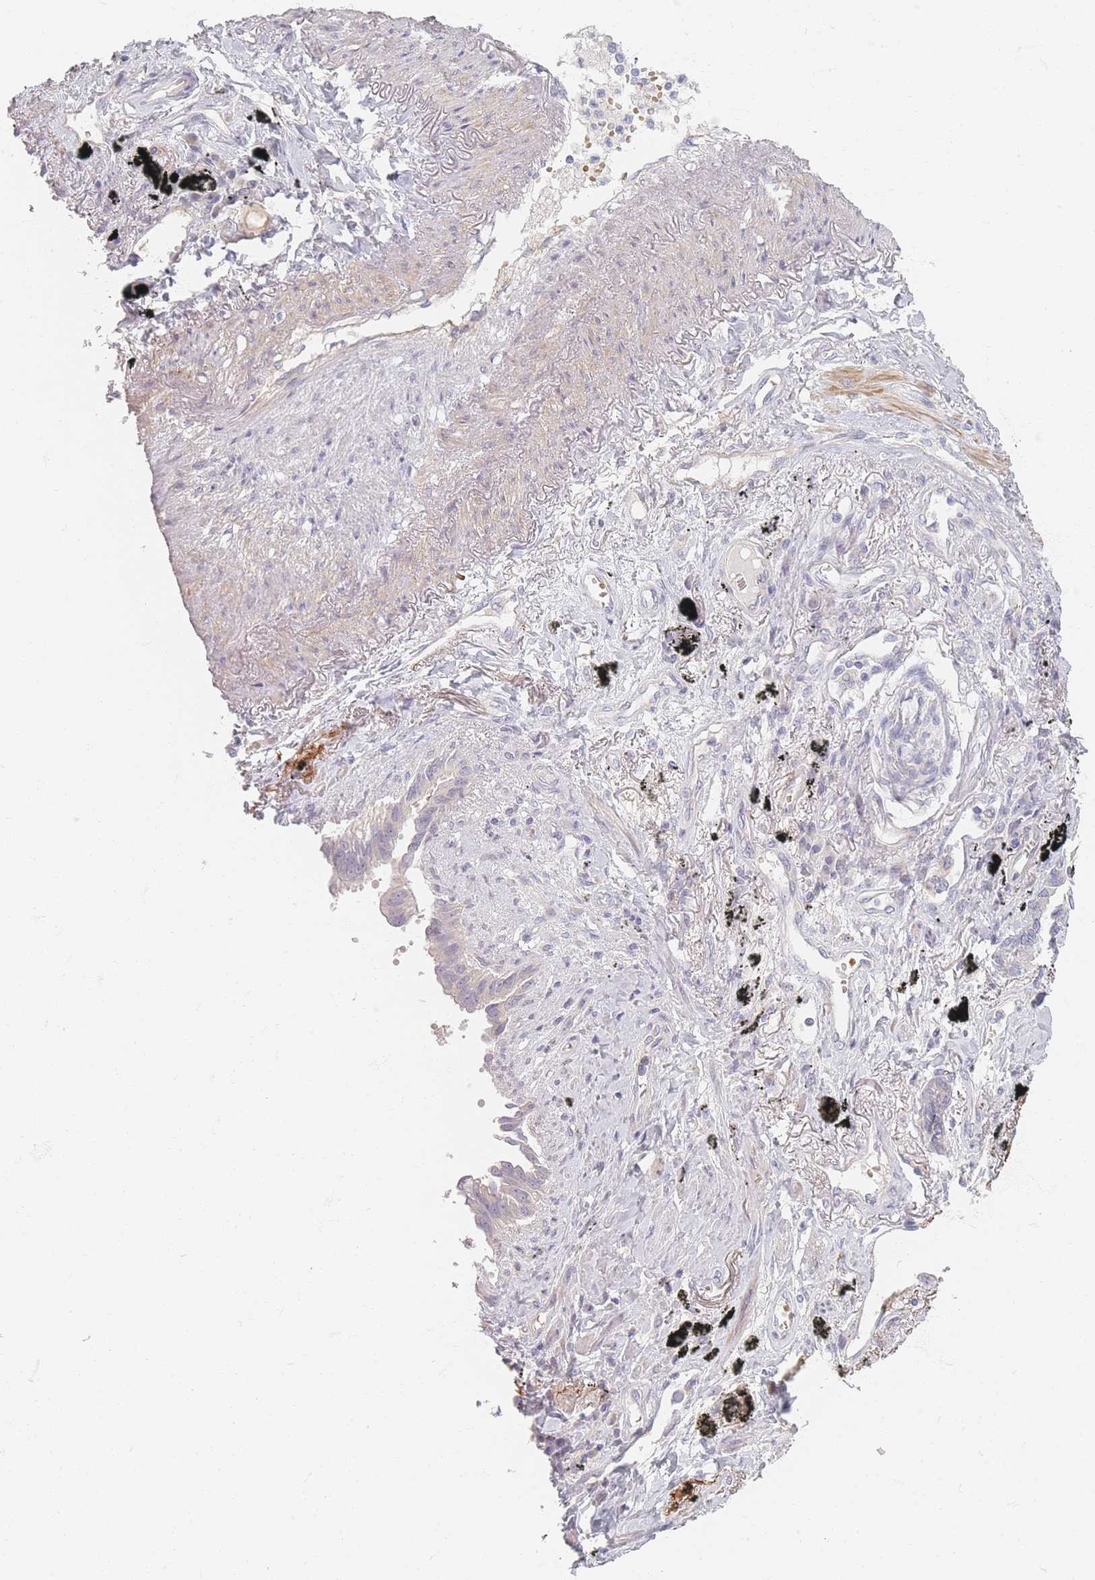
{"staining": {"intensity": "negative", "quantity": "none", "location": "none"}, "tissue": "lung cancer", "cell_type": "Tumor cells", "image_type": "cancer", "snomed": [{"axis": "morphology", "description": "Adenocarcinoma, NOS"}, {"axis": "topography", "description": "Lung"}], "caption": "A micrograph of lung cancer (adenocarcinoma) stained for a protein displays no brown staining in tumor cells.", "gene": "TMOD1", "patient": {"sex": "male", "age": 67}}